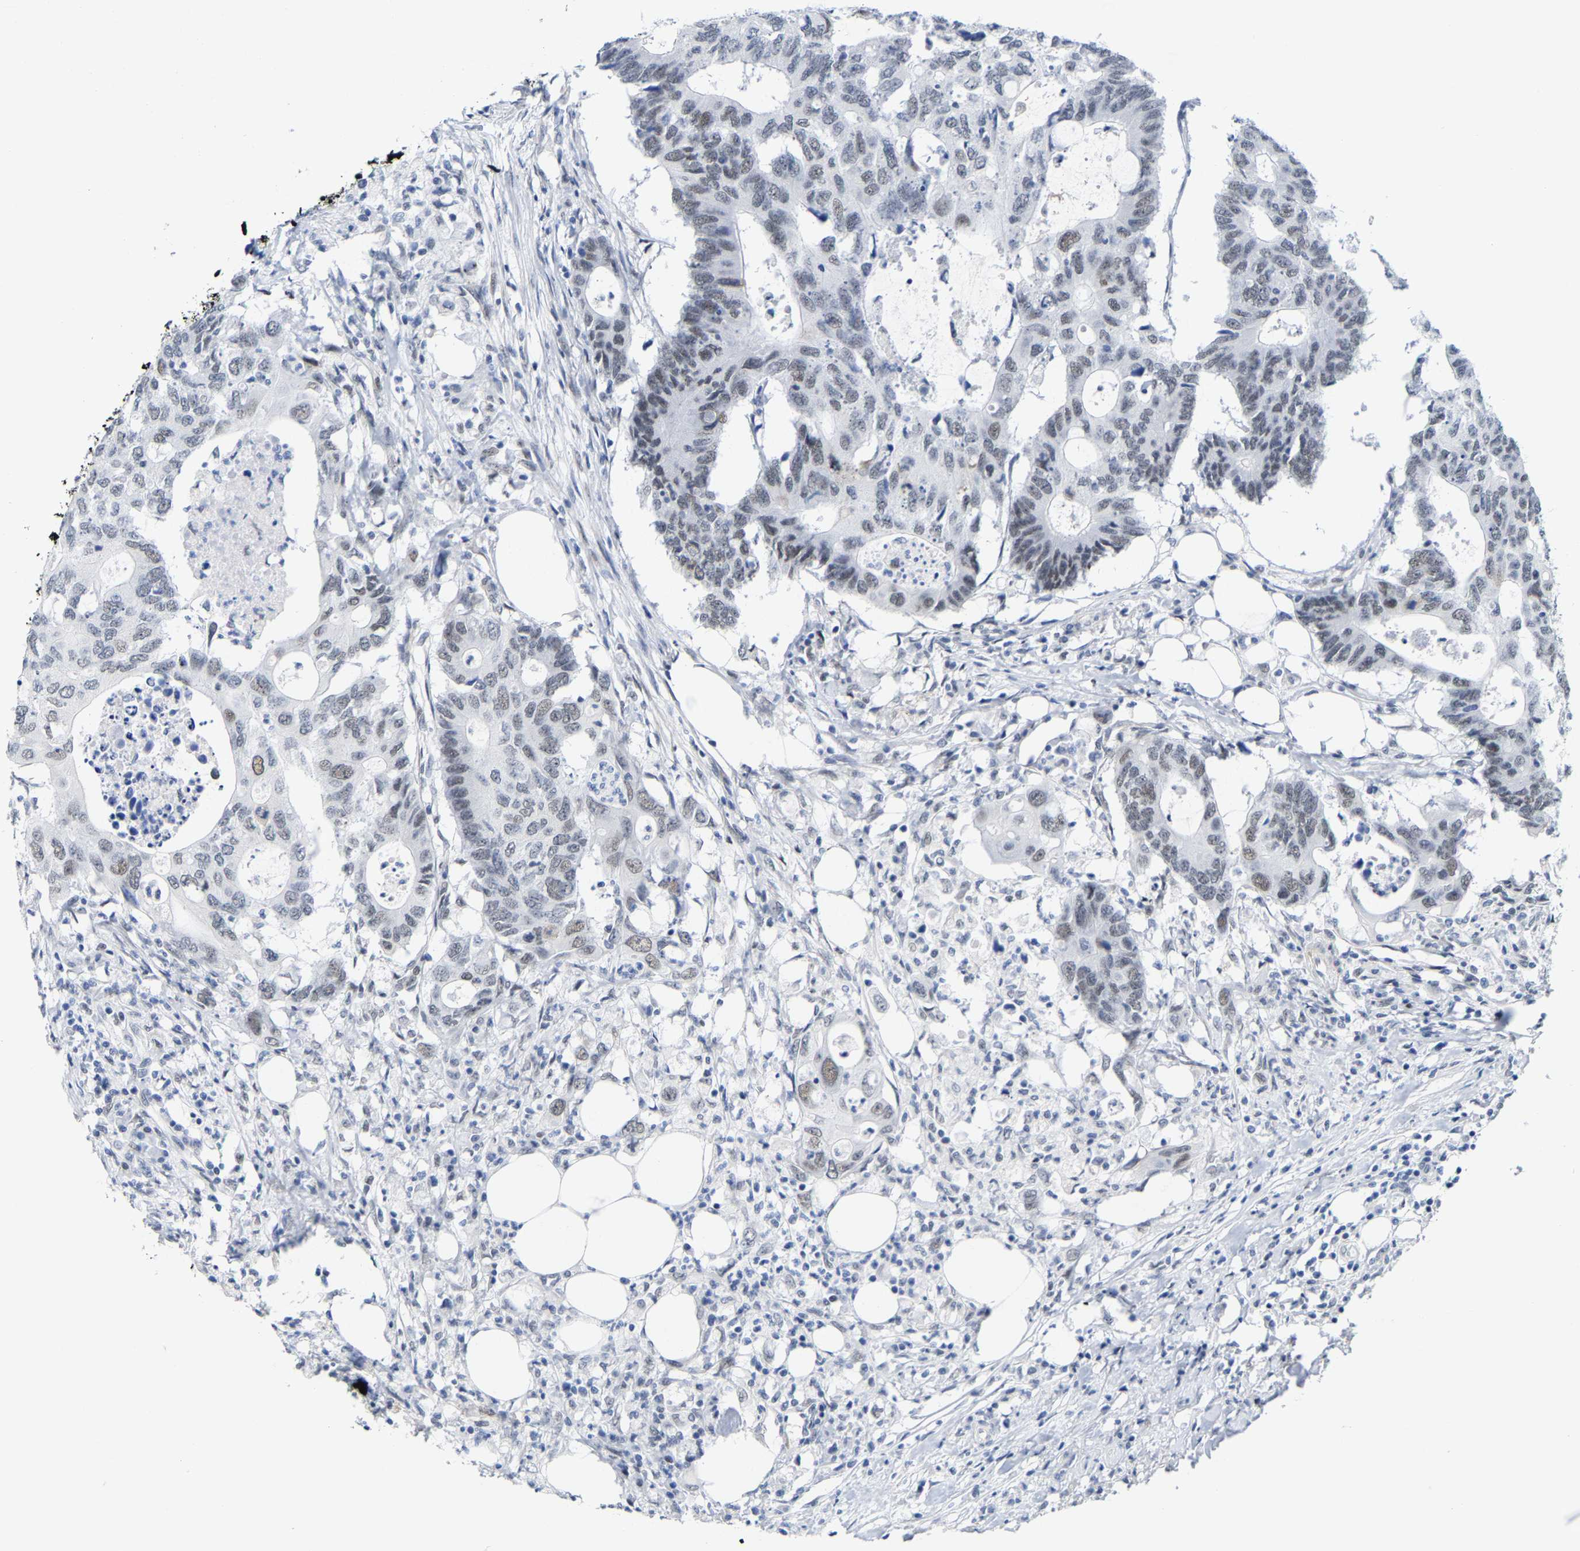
{"staining": {"intensity": "weak", "quantity": "<25%", "location": "nuclear"}, "tissue": "colorectal cancer", "cell_type": "Tumor cells", "image_type": "cancer", "snomed": [{"axis": "morphology", "description": "Adenocarcinoma, NOS"}, {"axis": "topography", "description": "Colon"}], "caption": "The photomicrograph reveals no significant expression in tumor cells of colorectal adenocarcinoma.", "gene": "FAM180A", "patient": {"sex": "male", "age": 71}}